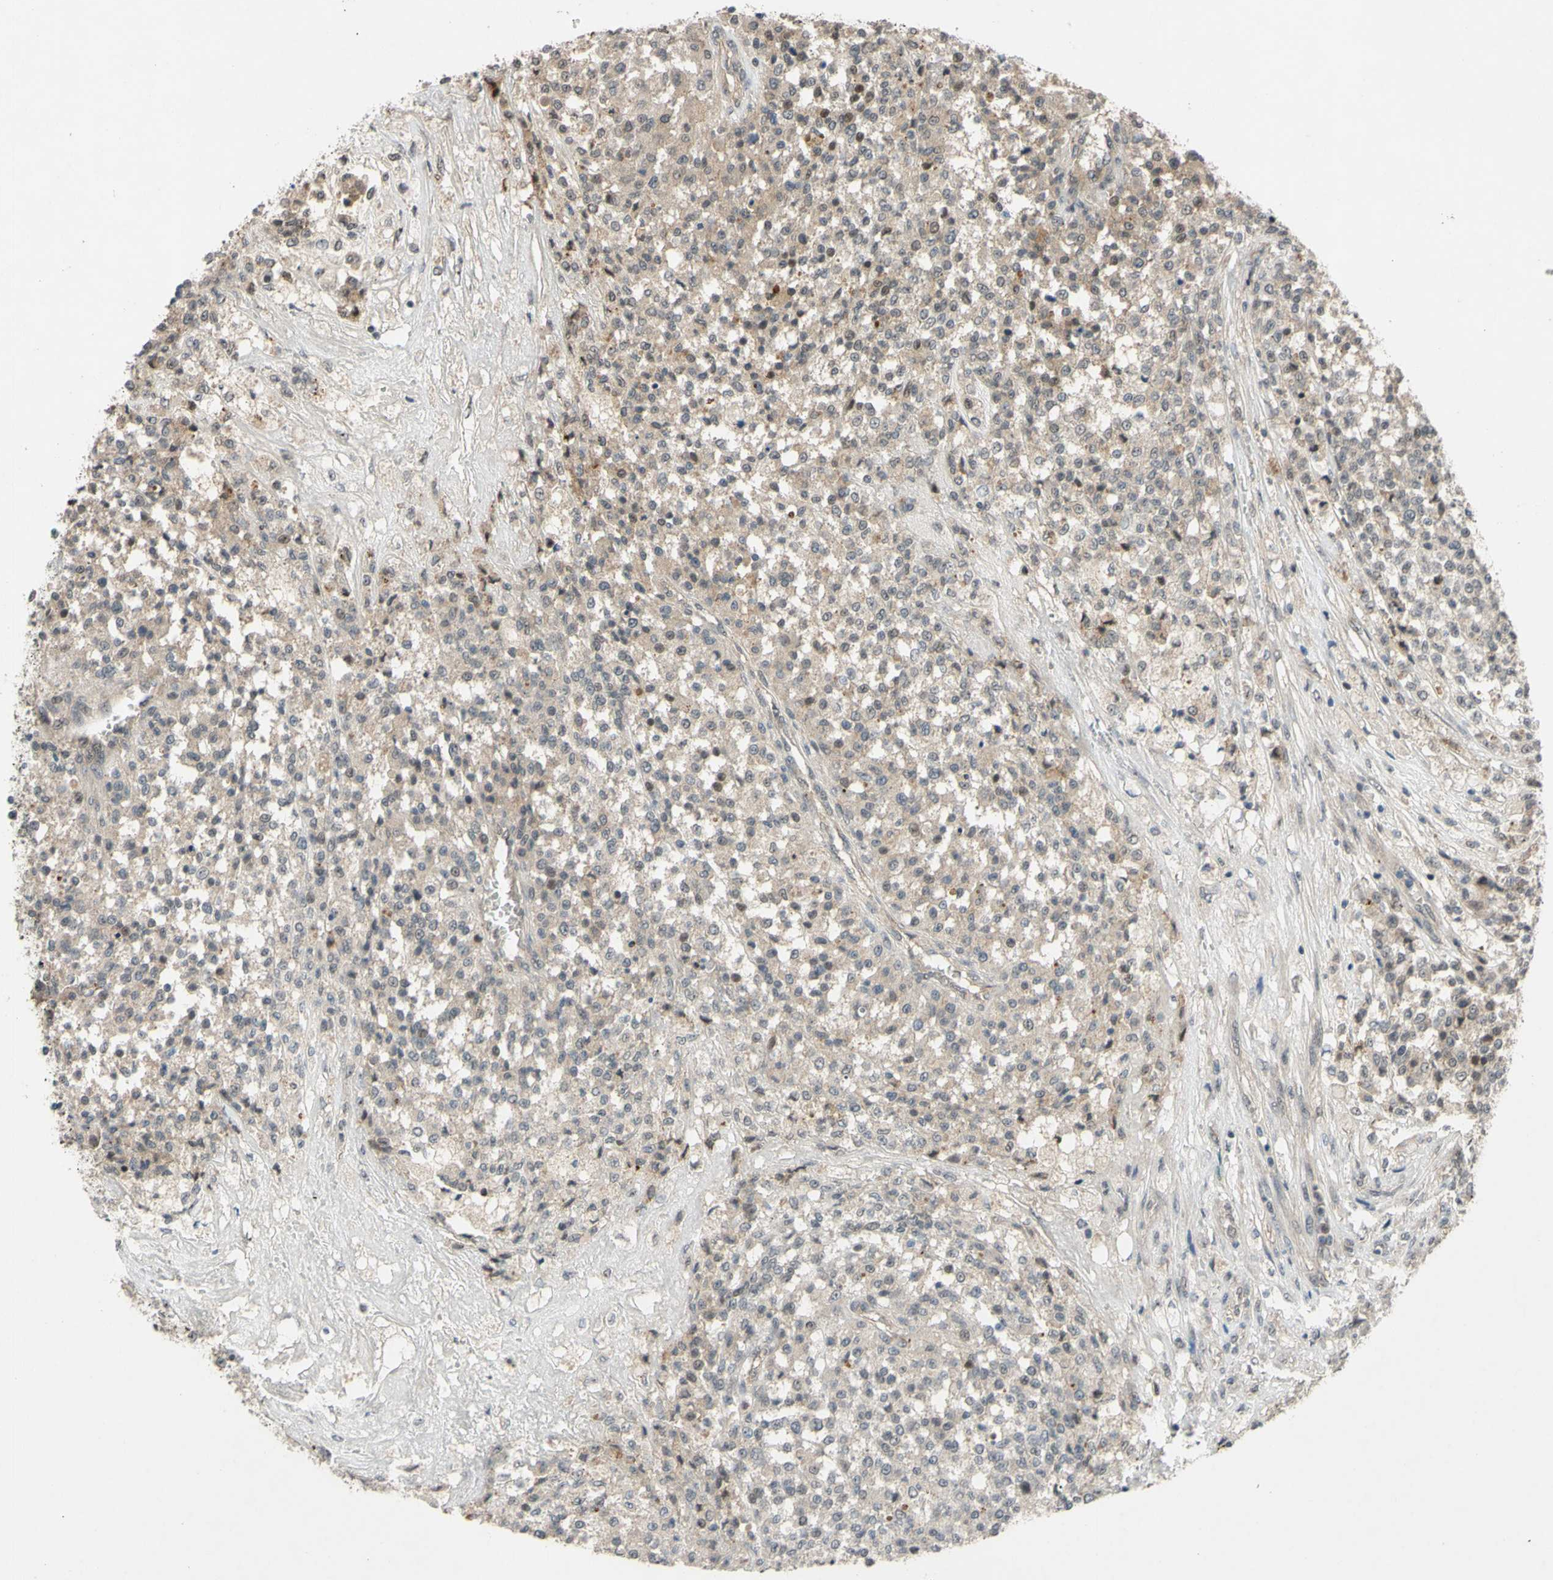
{"staining": {"intensity": "weak", "quantity": "25%-75%", "location": "cytoplasmic/membranous"}, "tissue": "testis cancer", "cell_type": "Tumor cells", "image_type": "cancer", "snomed": [{"axis": "morphology", "description": "Seminoma, NOS"}, {"axis": "topography", "description": "Testis"}], "caption": "The photomicrograph exhibits staining of seminoma (testis), revealing weak cytoplasmic/membranous protein positivity (brown color) within tumor cells.", "gene": "ALK", "patient": {"sex": "male", "age": 59}}